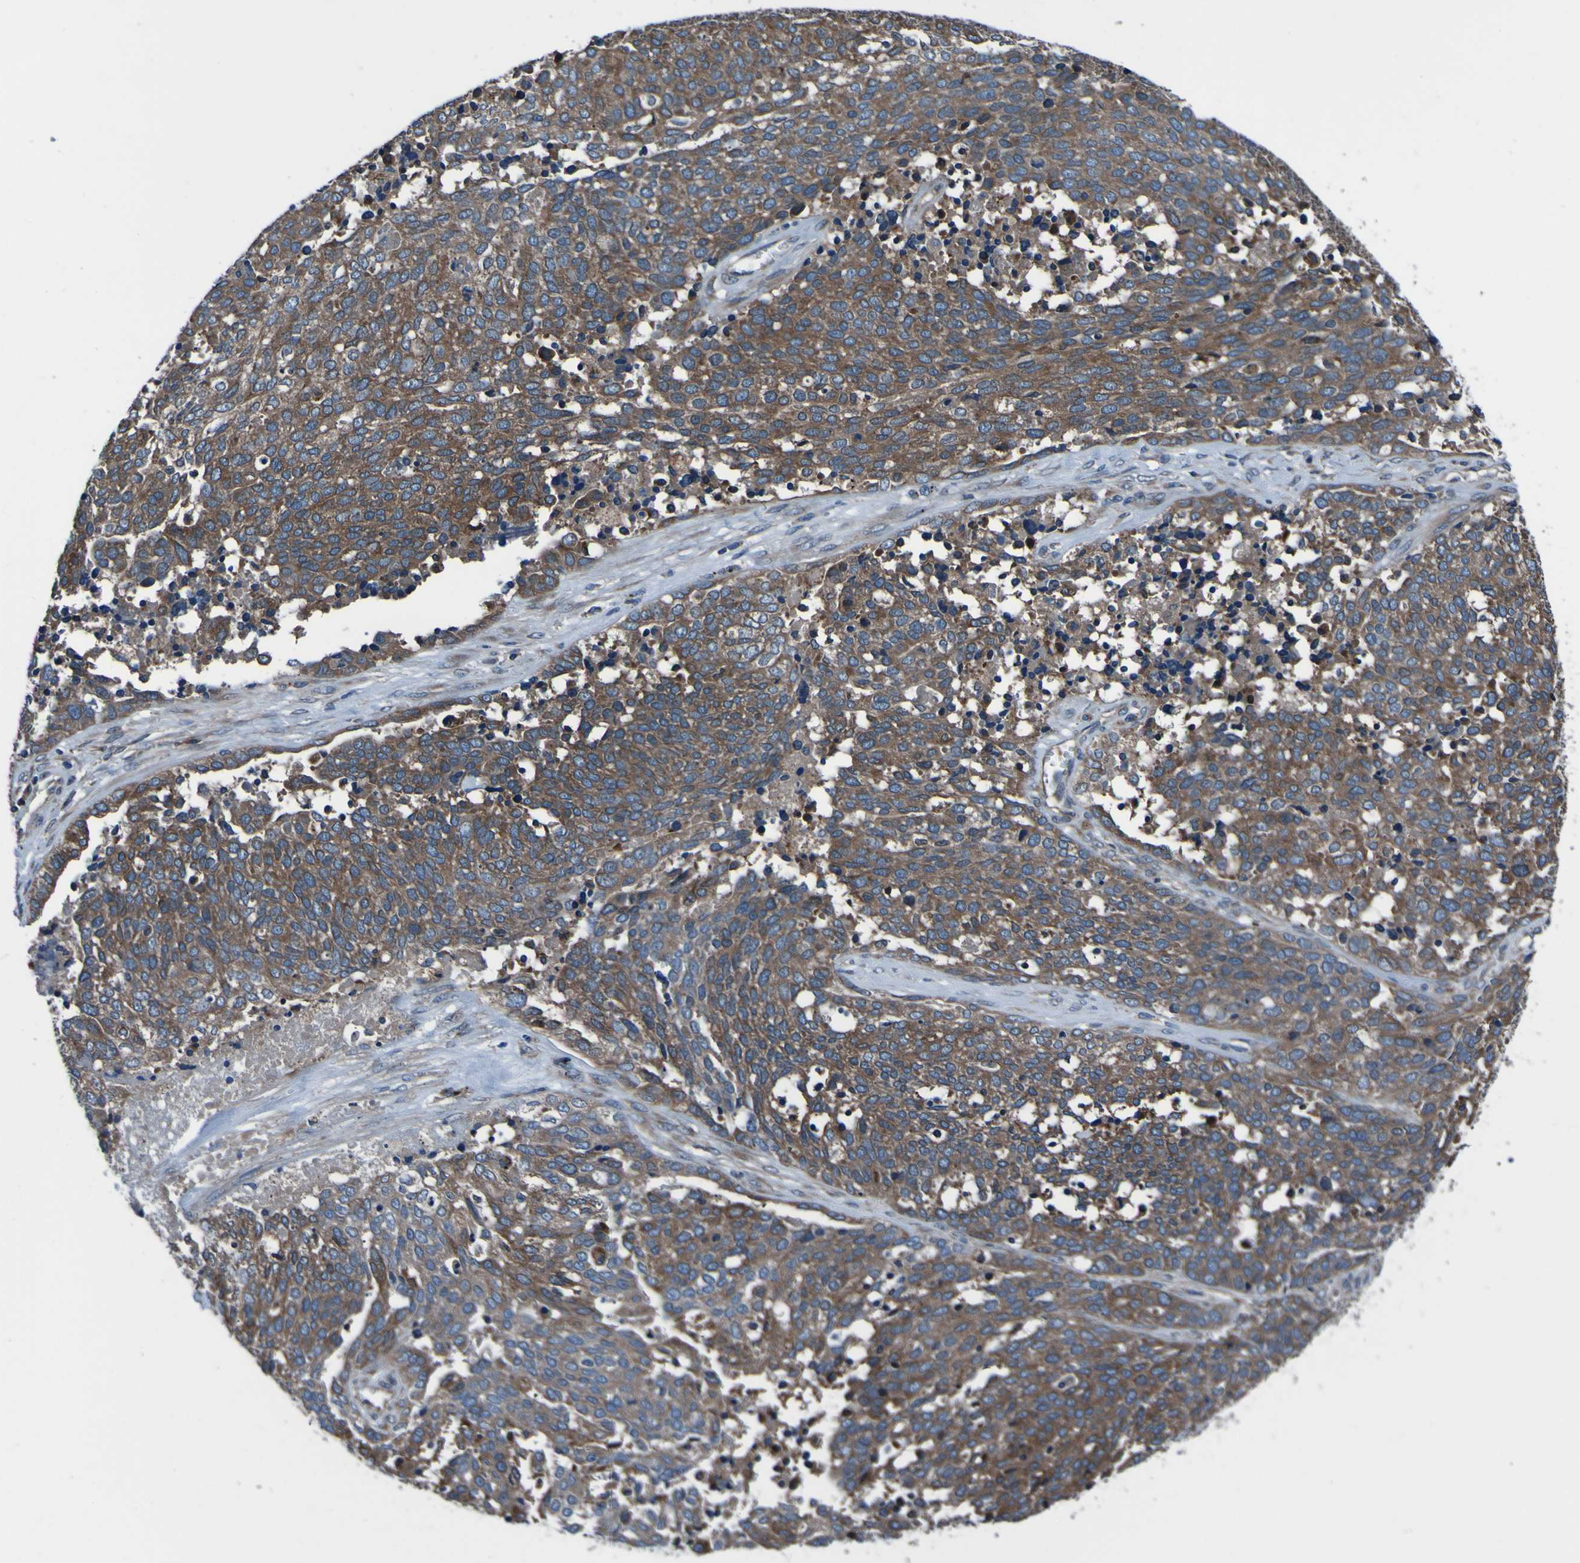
{"staining": {"intensity": "moderate", "quantity": ">75%", "location": "cytoplasmic/membranous"}, "tissue": "ovarian cancer", "cell_type": "Tumor cells", "image_type": "cancer", "snomed": [{"axis": "morphology", "description": "Cystadenocarcinoma, serous, NOS"}, {"axis": "topography", "description": "Ovary"}], "caption": "Moderate cytoplasmic/membranous expression for a protein is identified in approximately >75% of tumor cells of ovarian cancer using IHC.", "gene": "RAB5B", "patient": {"sex": "female", "age": 44}}